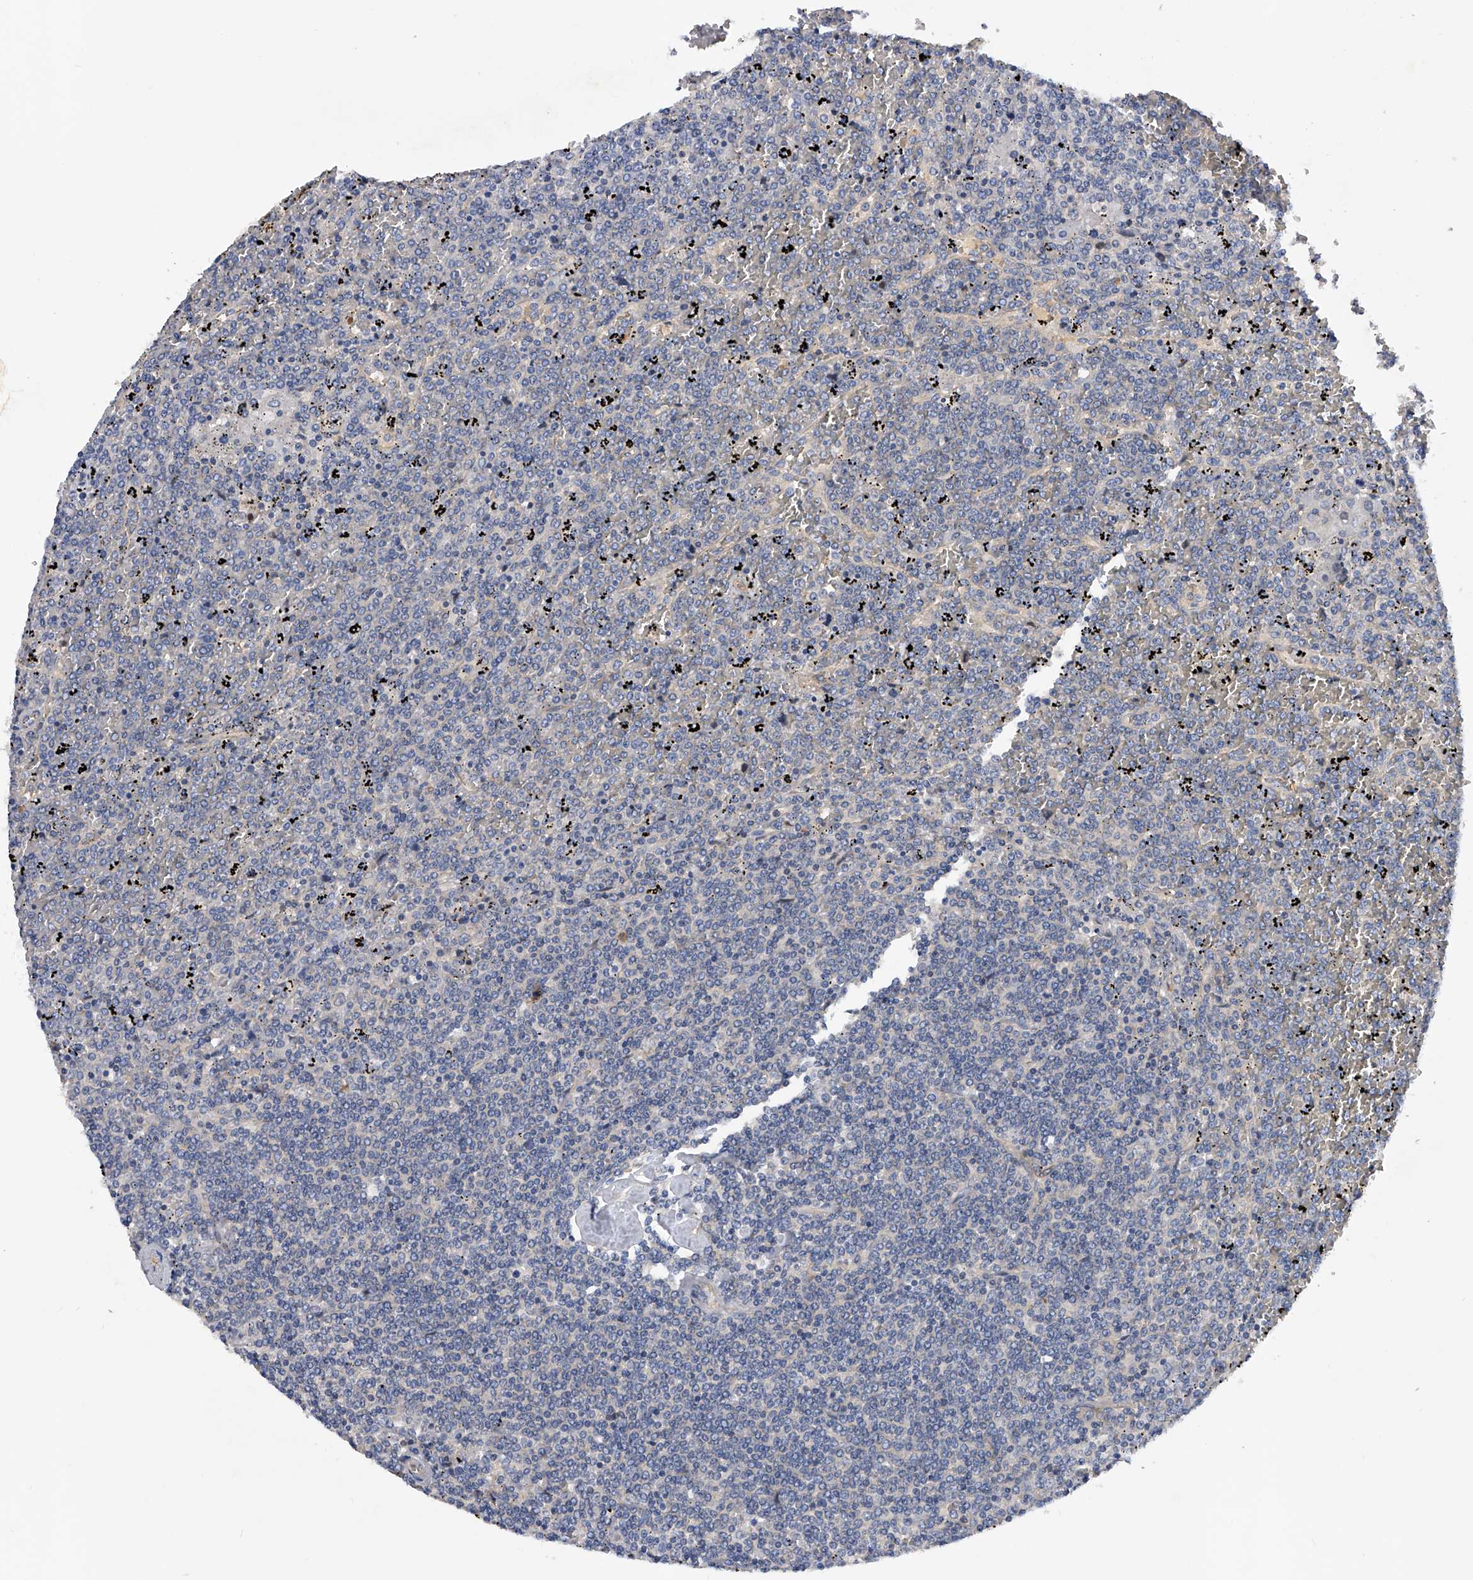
{"staining": {"intensity": "negative", "quantity": "none", "location": "none"}, "tissue": "lymphoma", "cell_type": "Tumor cells", "image_type": "cancer", "snomed": [{"axis": "morphology", "description": "Malignant lymphoma, non-Hodgkin's type, Low grade"}, {"axis": "topography", "description": "Spleen"}], "caption": "This is a micrograph of immunohistochemistry (IHC) staining of lymphoma, which shows no expression in tumor cells.", "gene": "PPP5C", "patient": {"sex": "female", "age": 19}}